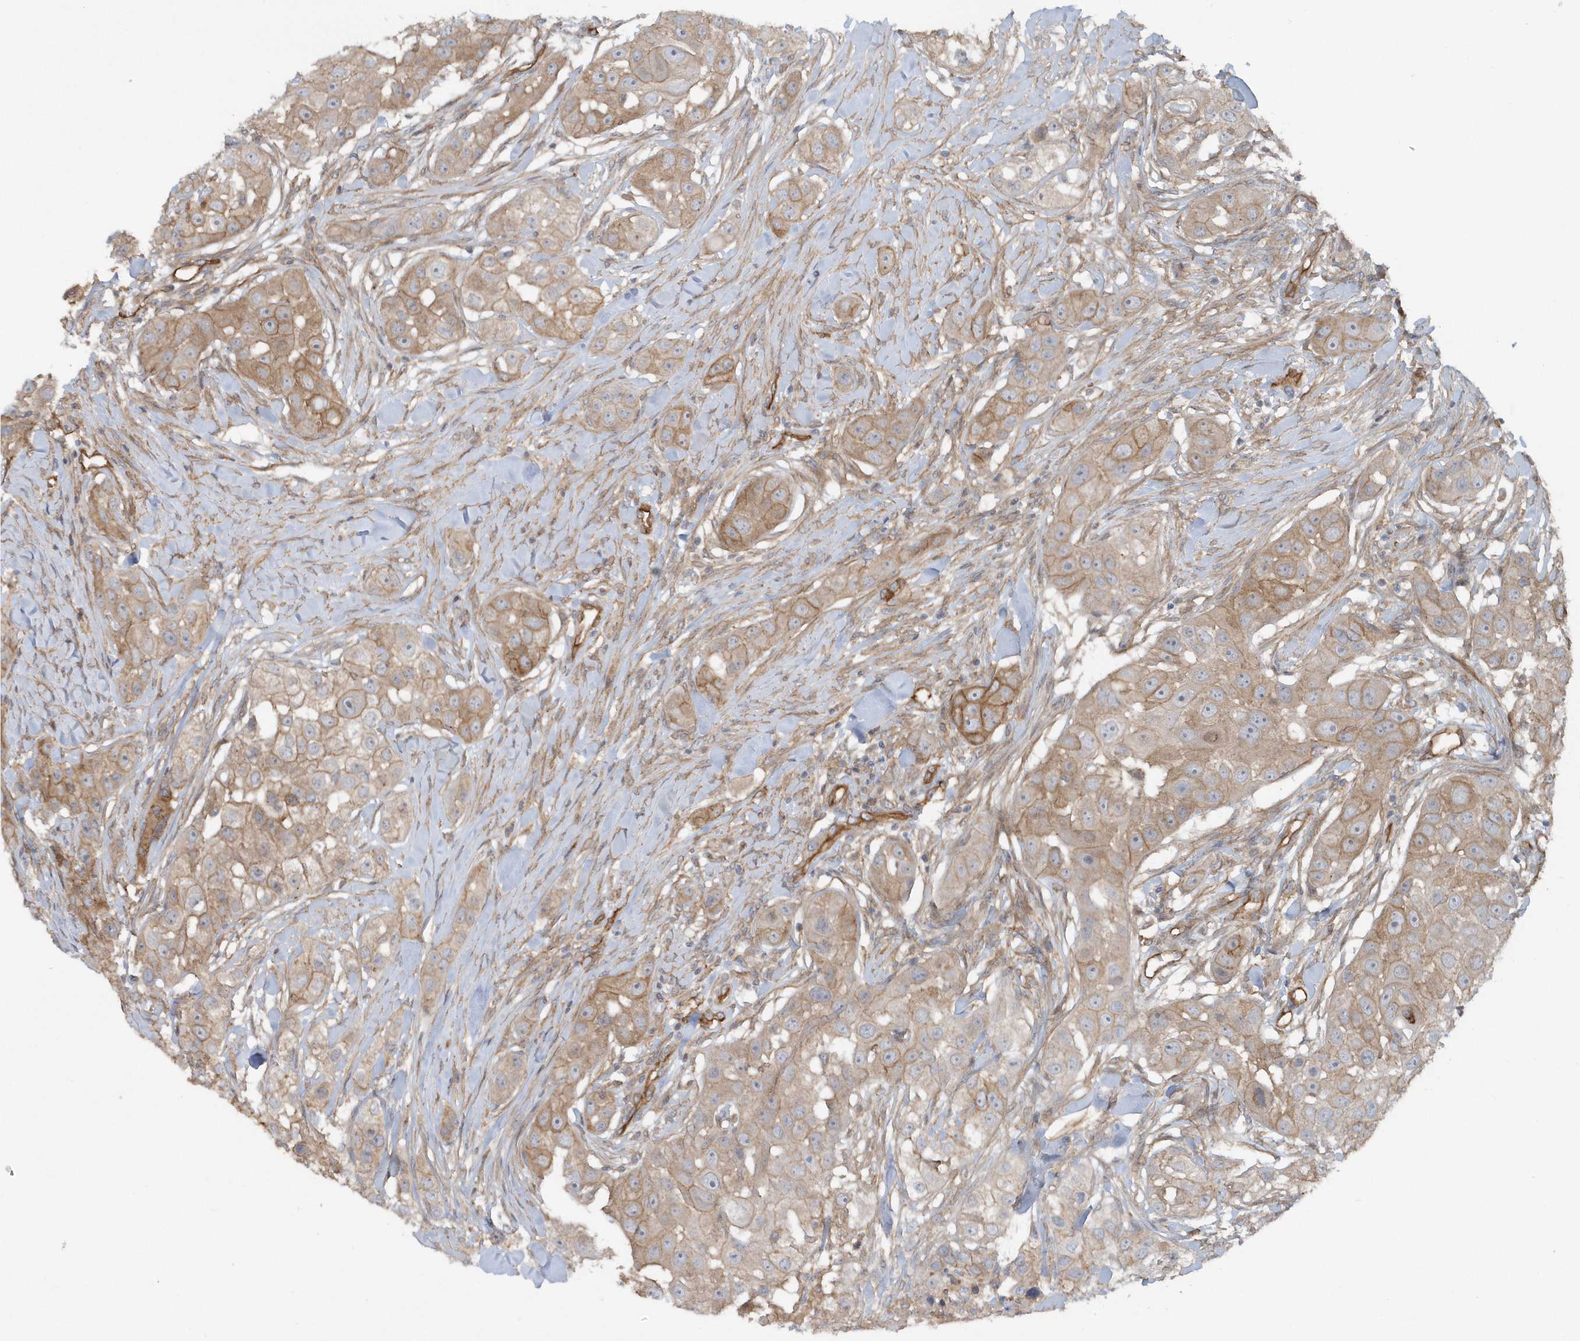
{"staining": {"intensity": "moderate", "quantity": ">75%", "location": "cytoplasmic/membranous"}, "tissue": "head and neck cancer", "cell_type": "Tumor cells", "image_type": "cancer", "snomed": [{"axis": "morphology", "description": "Normal tissue, NOS"}, {"axis": "morphology", "description": "Squamous cell carcinoma, NOS"}, {"axis": "topography", "description": "Skeletal muscle"}, {"axis": "topography", "description": "Head-Neck"}], "caption": "Immunohistochemistry histopathology image of neoplastic tissue: squamous cell carcinoma (head and neck) stained using immunohistochemistry displays medium levels of moderate protein expression localized specifically in the cytoplasmic/membranous of tumor cells, appearing as a cytoplasmic/membranous brown color.", "gene": "RAI14", "patient": {"sex": "male", "age": 51}}